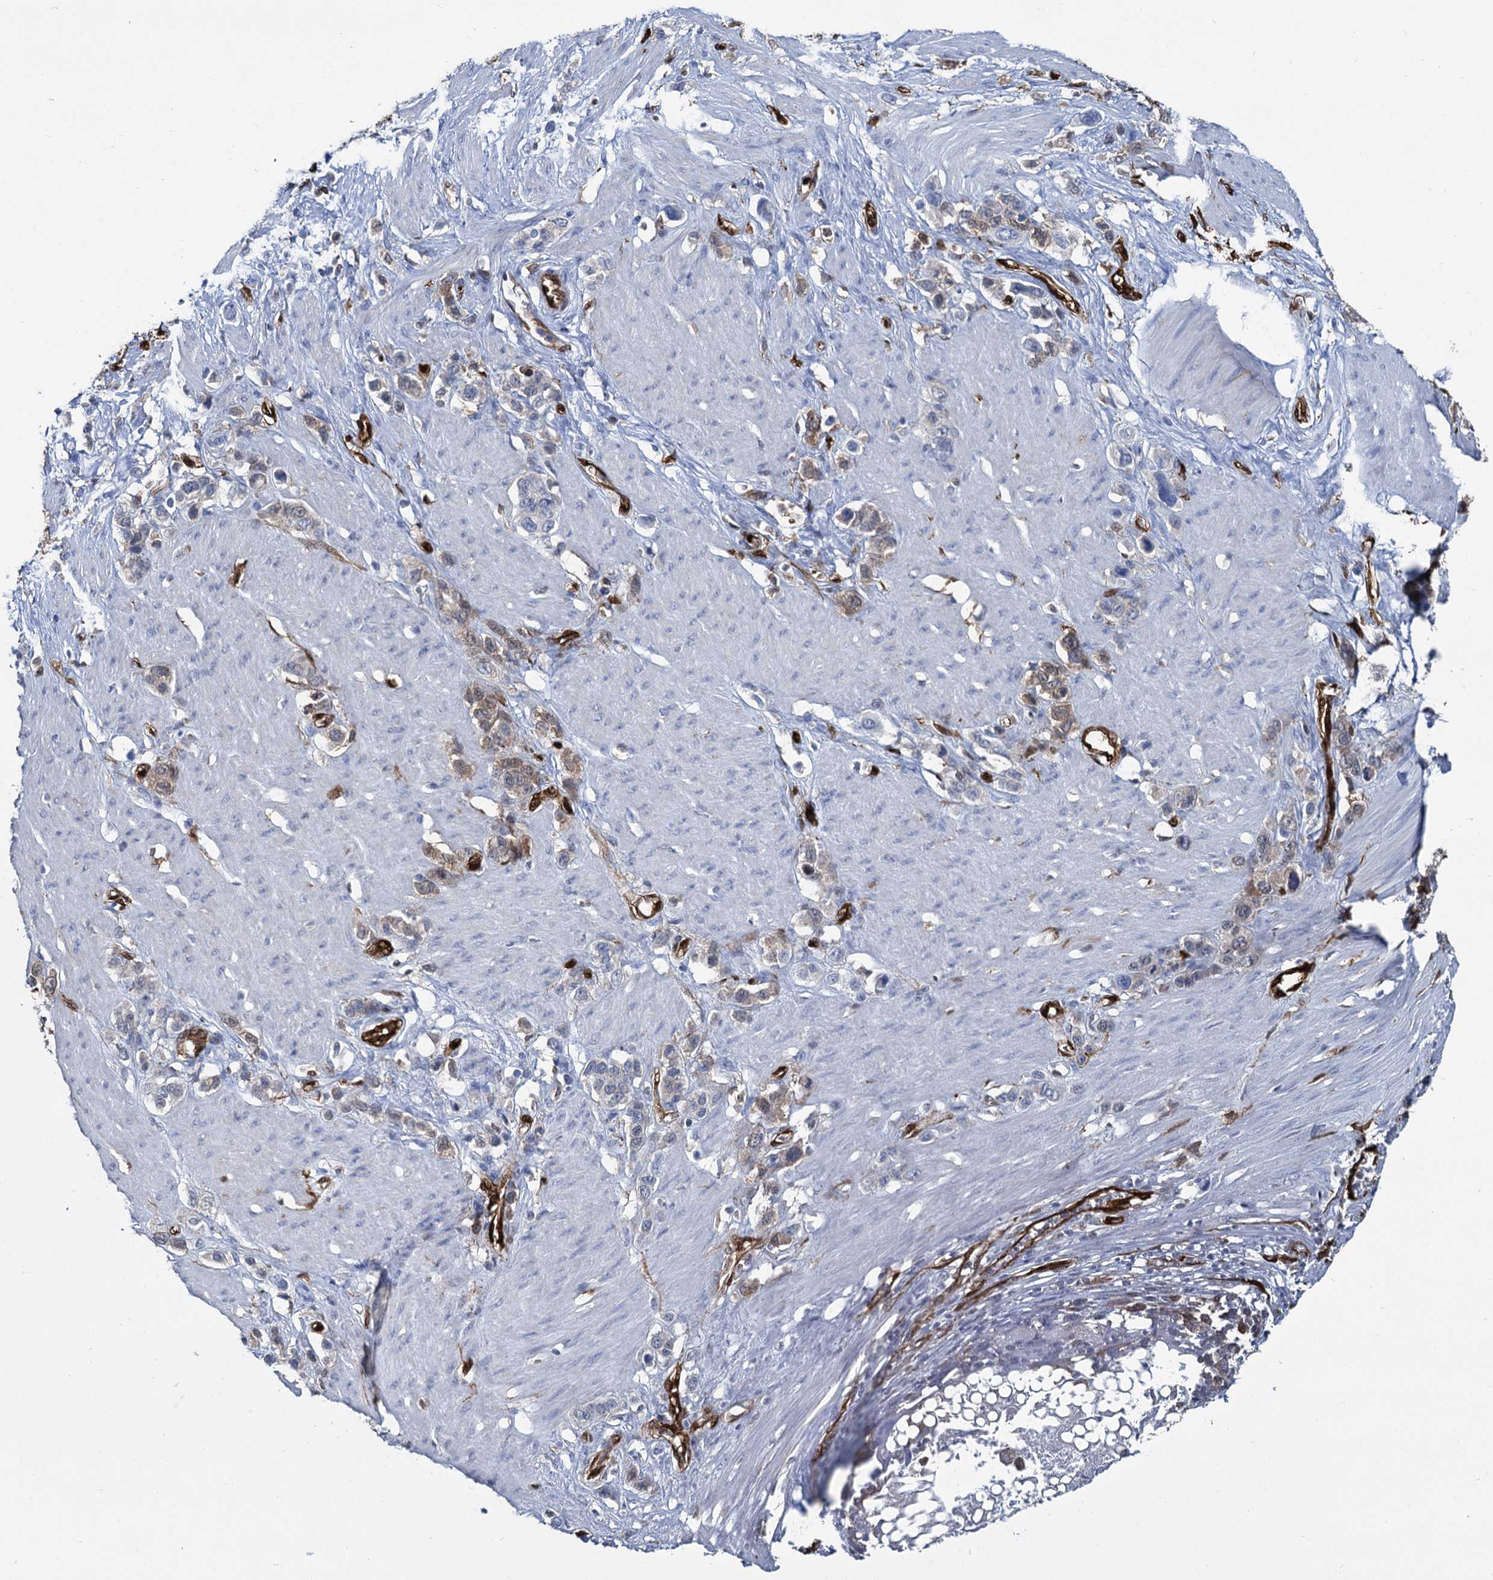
{"staining": {"intensity": "weak", "quantity": "25%-75%", "location": "cytoplasmic/membranous"}, "tissue": "stomach cancer", "cell_type": "Tumor cells", "image_type": "cancer", "snomed": [{"axis": "morphology", "description": "Adenocarcinoma, NOS"}, {"axis": "morphology", "description": "Adenocarcinoma, High grade"}, {"axis": "topography", "description": "Stomach, upper"}, {"axis": "topography", "description": "Stomach, lower"}], "caption": "IHC staining of adenocarcinoma (high-grade) (stomach), which demonstrates low levels of weak cytoplasmic/membranous staining in approximately 25%-75% of tumor cells indicating weak cytoplasmic/membranous protein expression. The staining was performed using DAB (brown) for protein detection and nuclei were counterstained in hematoxylin (blue).", "gene": "FABP5", "patient": {"sex": "female", "age": 65}}